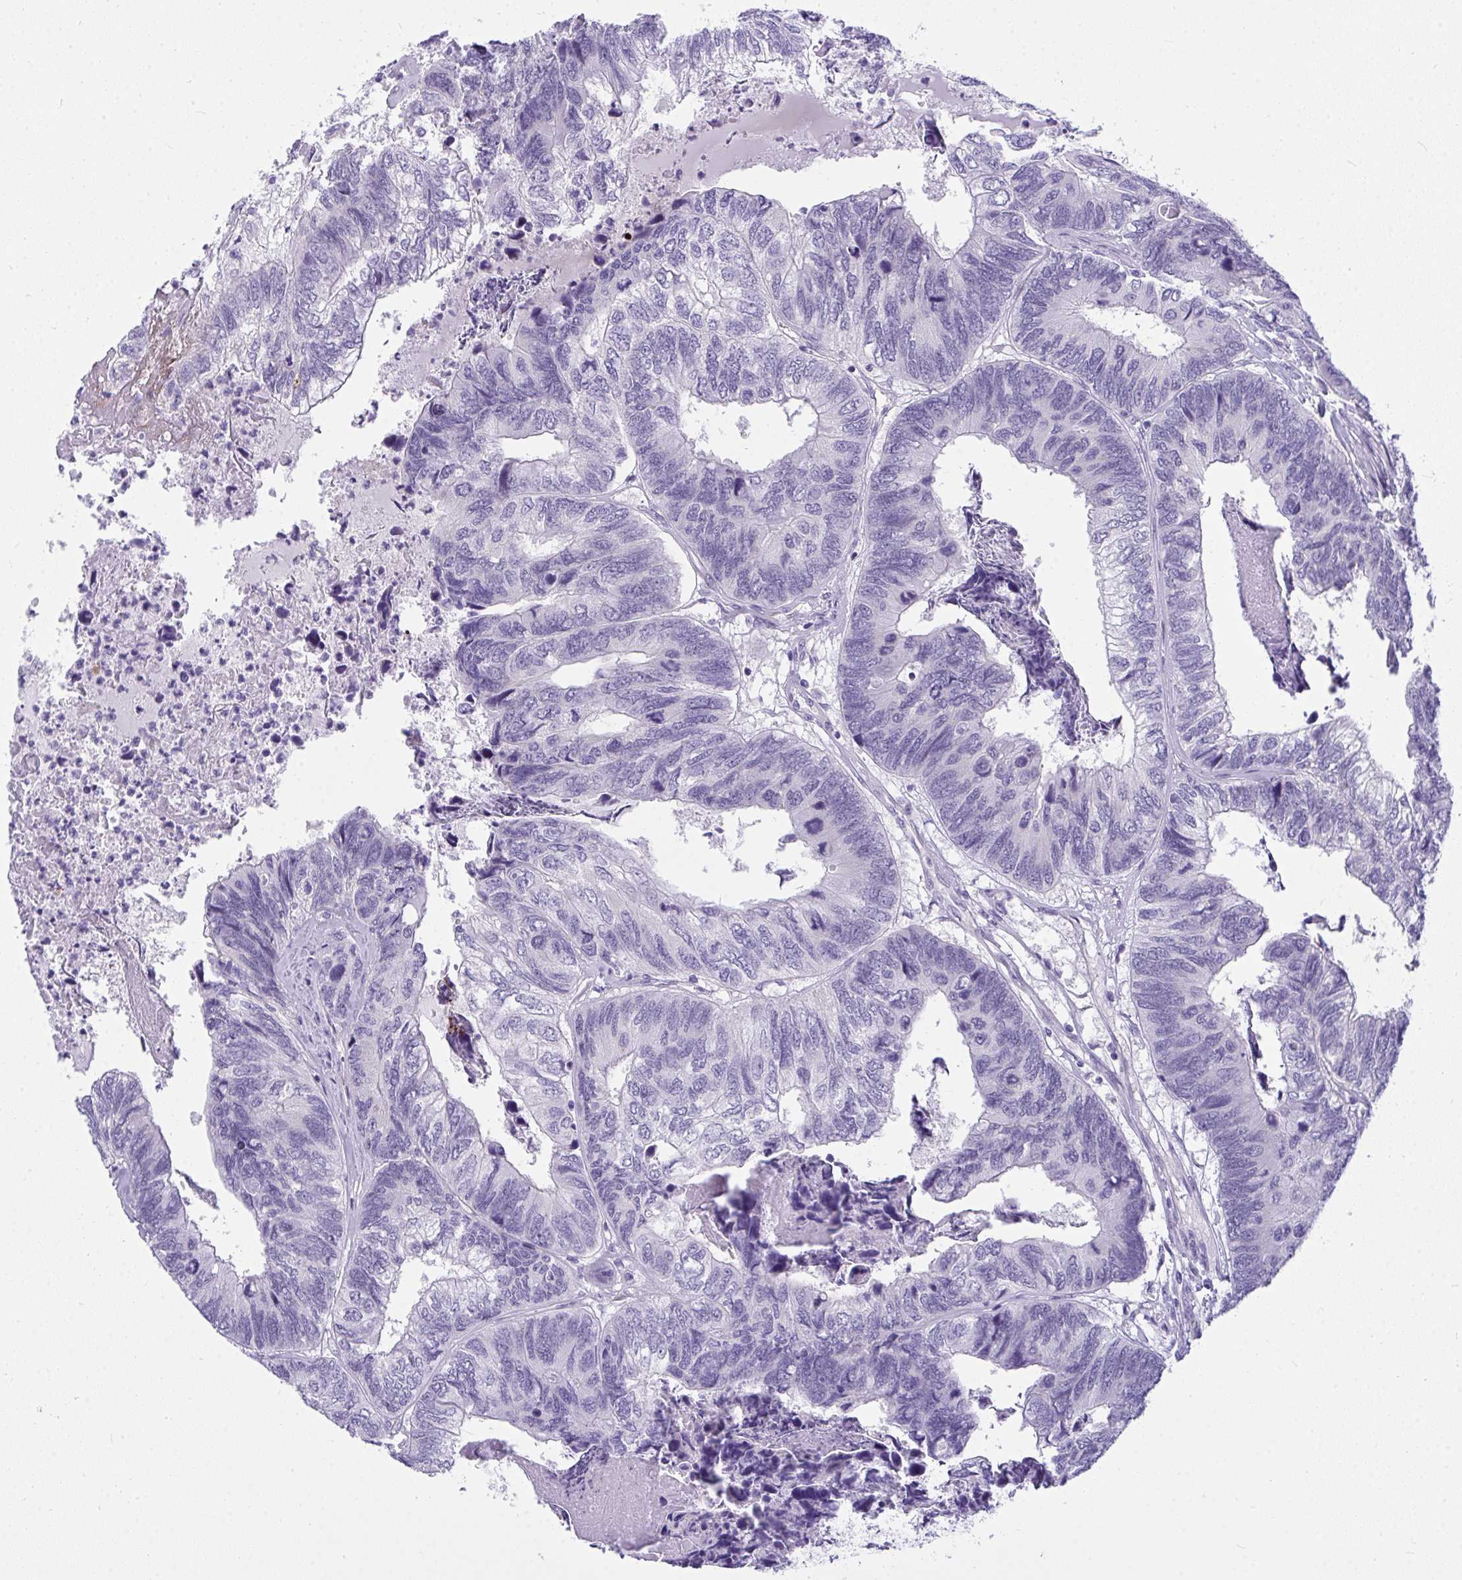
{"staining": {"intensity": "negative", "quantity": "none", "location": "none"}, "tissue": "colorectal cancer", "cell_type": "Tumor cells", "image_type": "cancer", "snomed": [{"axis": "morphology", "description": "Adenocarcinoma, NOS"}, {"axis": "topography", "description": "Colon"}], "caption": "Immunohistochemical staining of colorectal cancer demonstrates no significant positivity in tumor cells.", "gene": "TSBP1", "patient": {"sex": "female", "age": 67}}